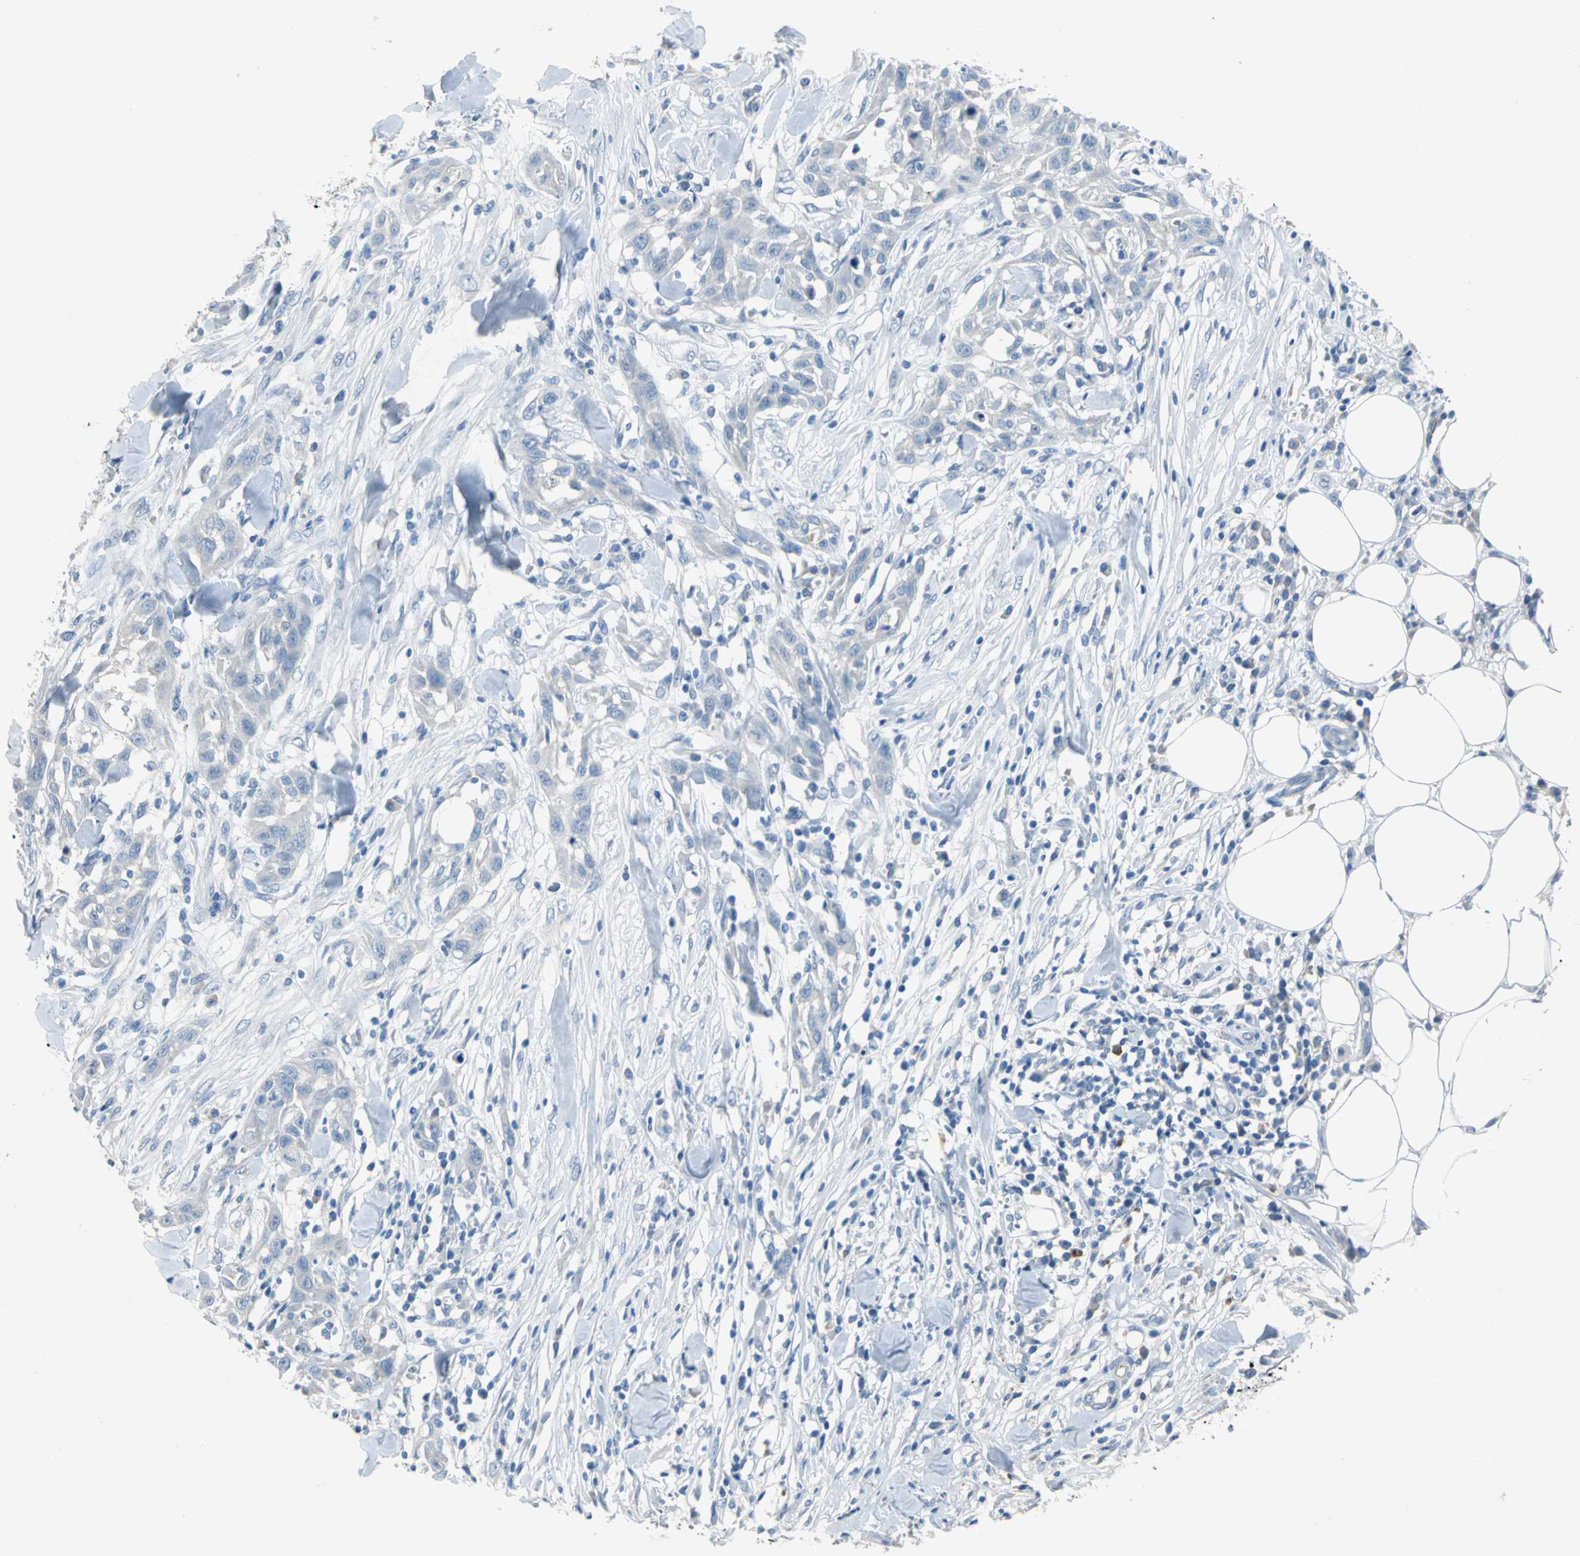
{"staining": {"intensity": "negative", "quantity": "none", "location": "none"}, "tissue": "skin cancer", "cell_type": "Tumor cells", "image_type": "cancer", "snomed": [{"axis": "morphology", "description": "Squamous cell carcinoma, NOS"}, {"axis": "topography", "description": "Skin"}], "caption": "Protein analysis of skin cancer demonstrates no significant staining in tumor cells.", "gene": "PTGDS", "patient": {"sex": "male", "age": 24}}